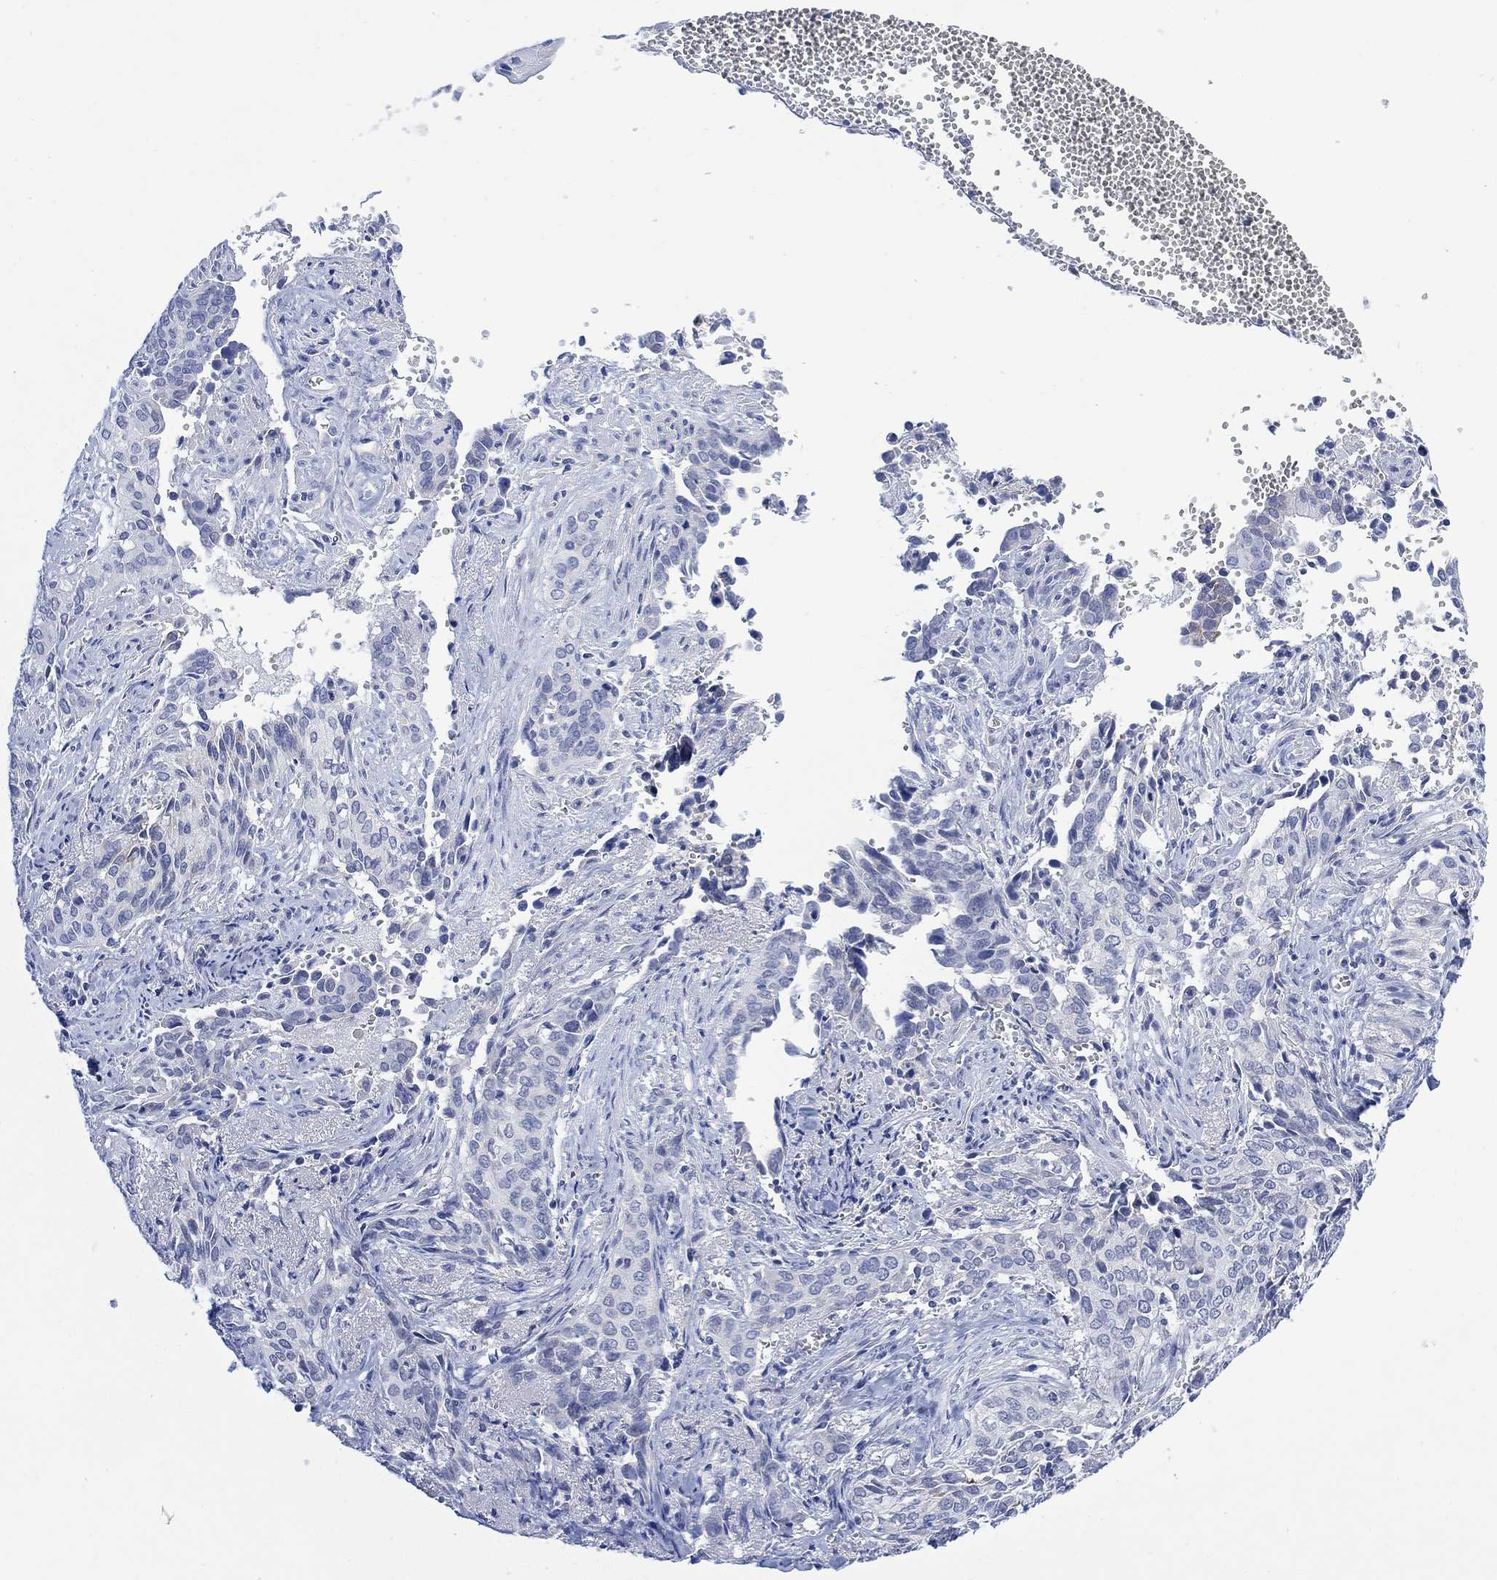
{"staining": {"intensity": "weak", "quantity": "<25%", "location": "cytoplasmic/membranous"}, "tissue": "cervical cancer", "cell_type": "Tumor cells", "image_type": "cancer", "snomed": [{"axis": "morphology", "description": "Squamous cell carcinoma, NOS"}, {"axis": "topography", "description": "Cervix"}], "caption": "Cervical squamous cell carcinoma stained for a protein using immunohistochemistry (IHC) demonstrates no staining tumor cells.", "gene": "FBP2", "patient": {"sex": "female", "age": 29}}